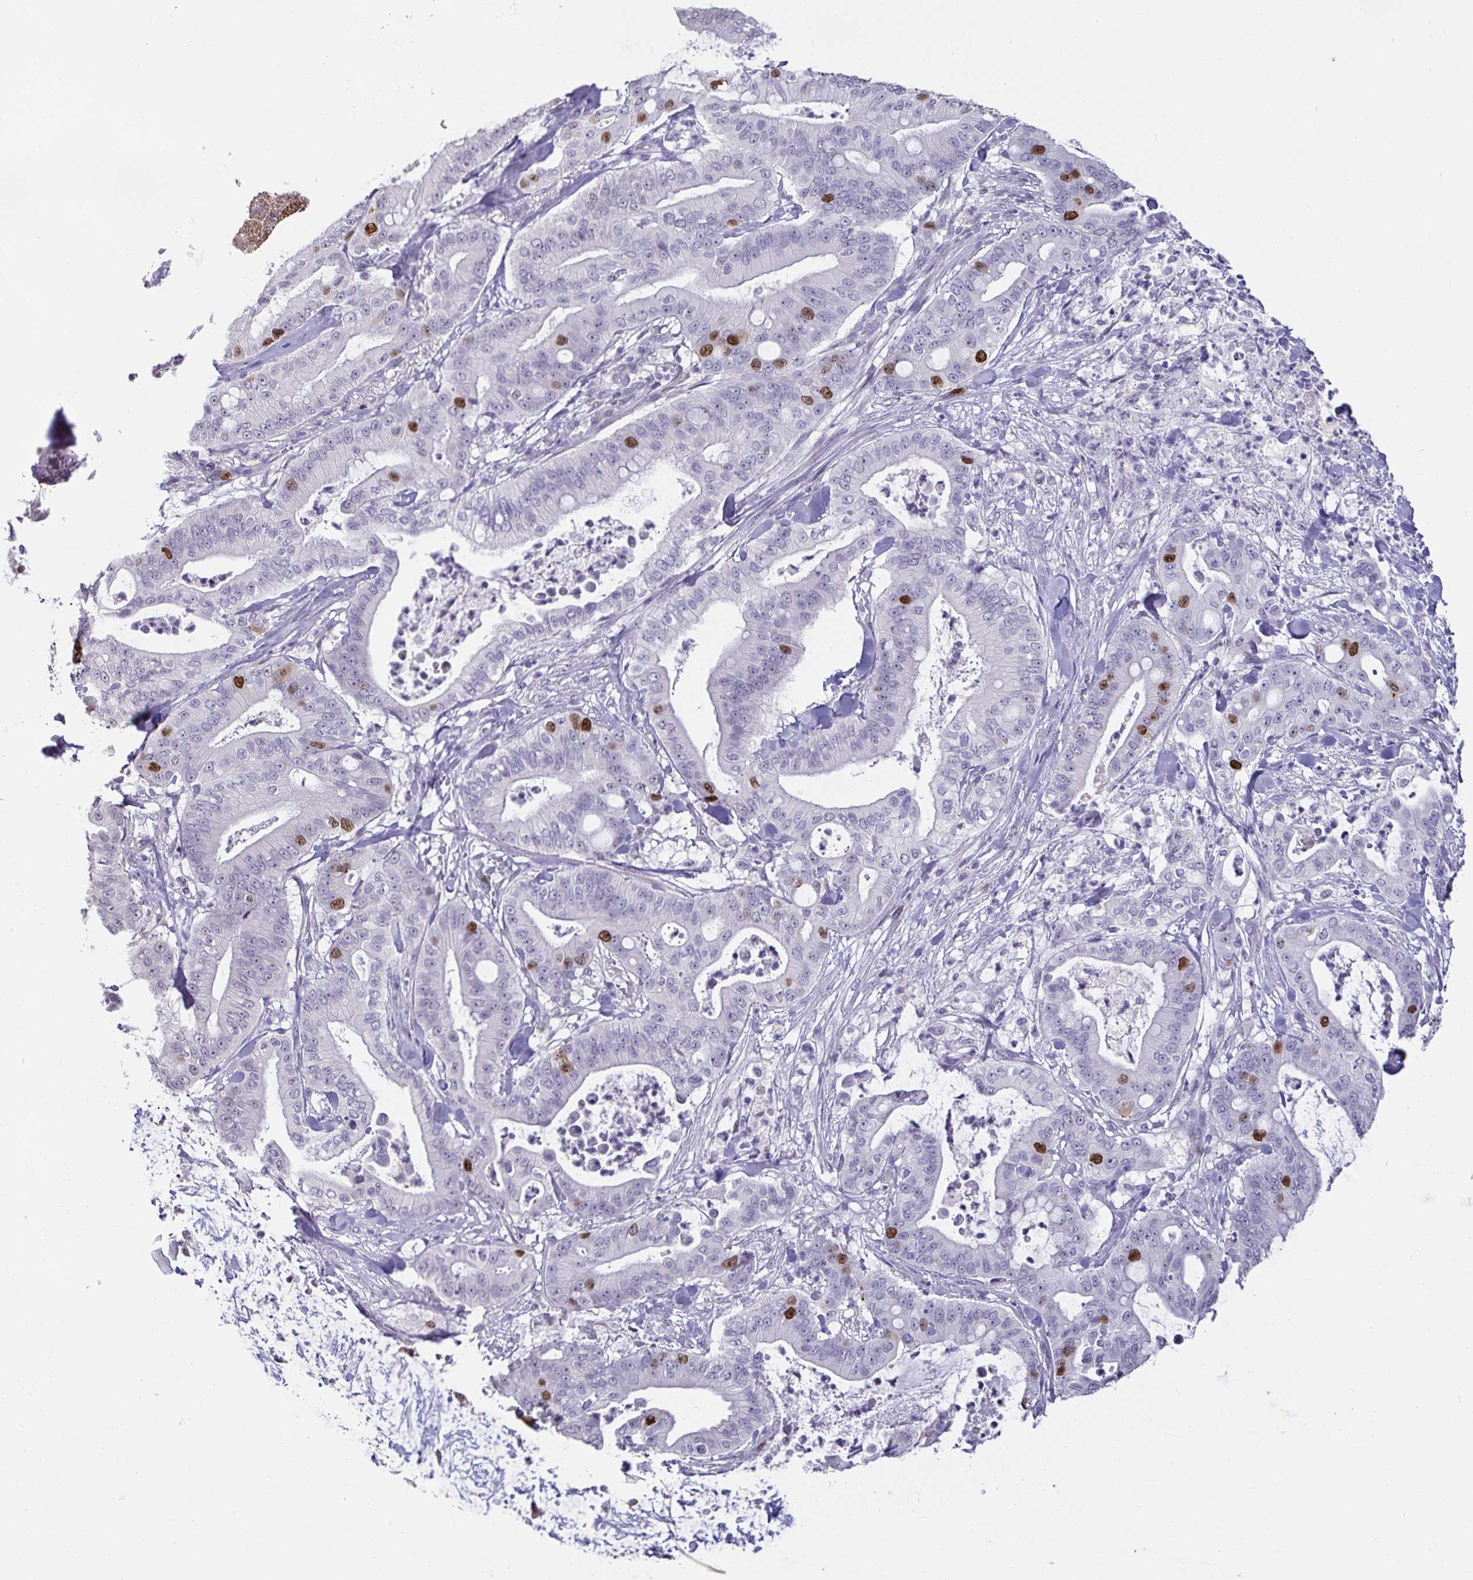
{"staining": {"intensity": "strong", "quantity": "<25%", "location": "nuclear"}, "tissue": "pancreatic cancer", "cell_type": "Tumor cells", "image_type": "cancer", "snomed": [{"axis": "morphology", "description": "Adenocarcinoma, NOS"}, {"axis": "topography", "description": "Pancreas"}], "caption": "Immunohistochemical staining of pancreatic adenocarcinoma displays medium levels of strong nuclear expression in about <25% of tumor cells. Using DAB (brown) and hematoxylin (blue) stains, captured at high magnification using brightfield microscopy.", "gene": "ANLN", "patient": {"sex": "male", "age": 71}}